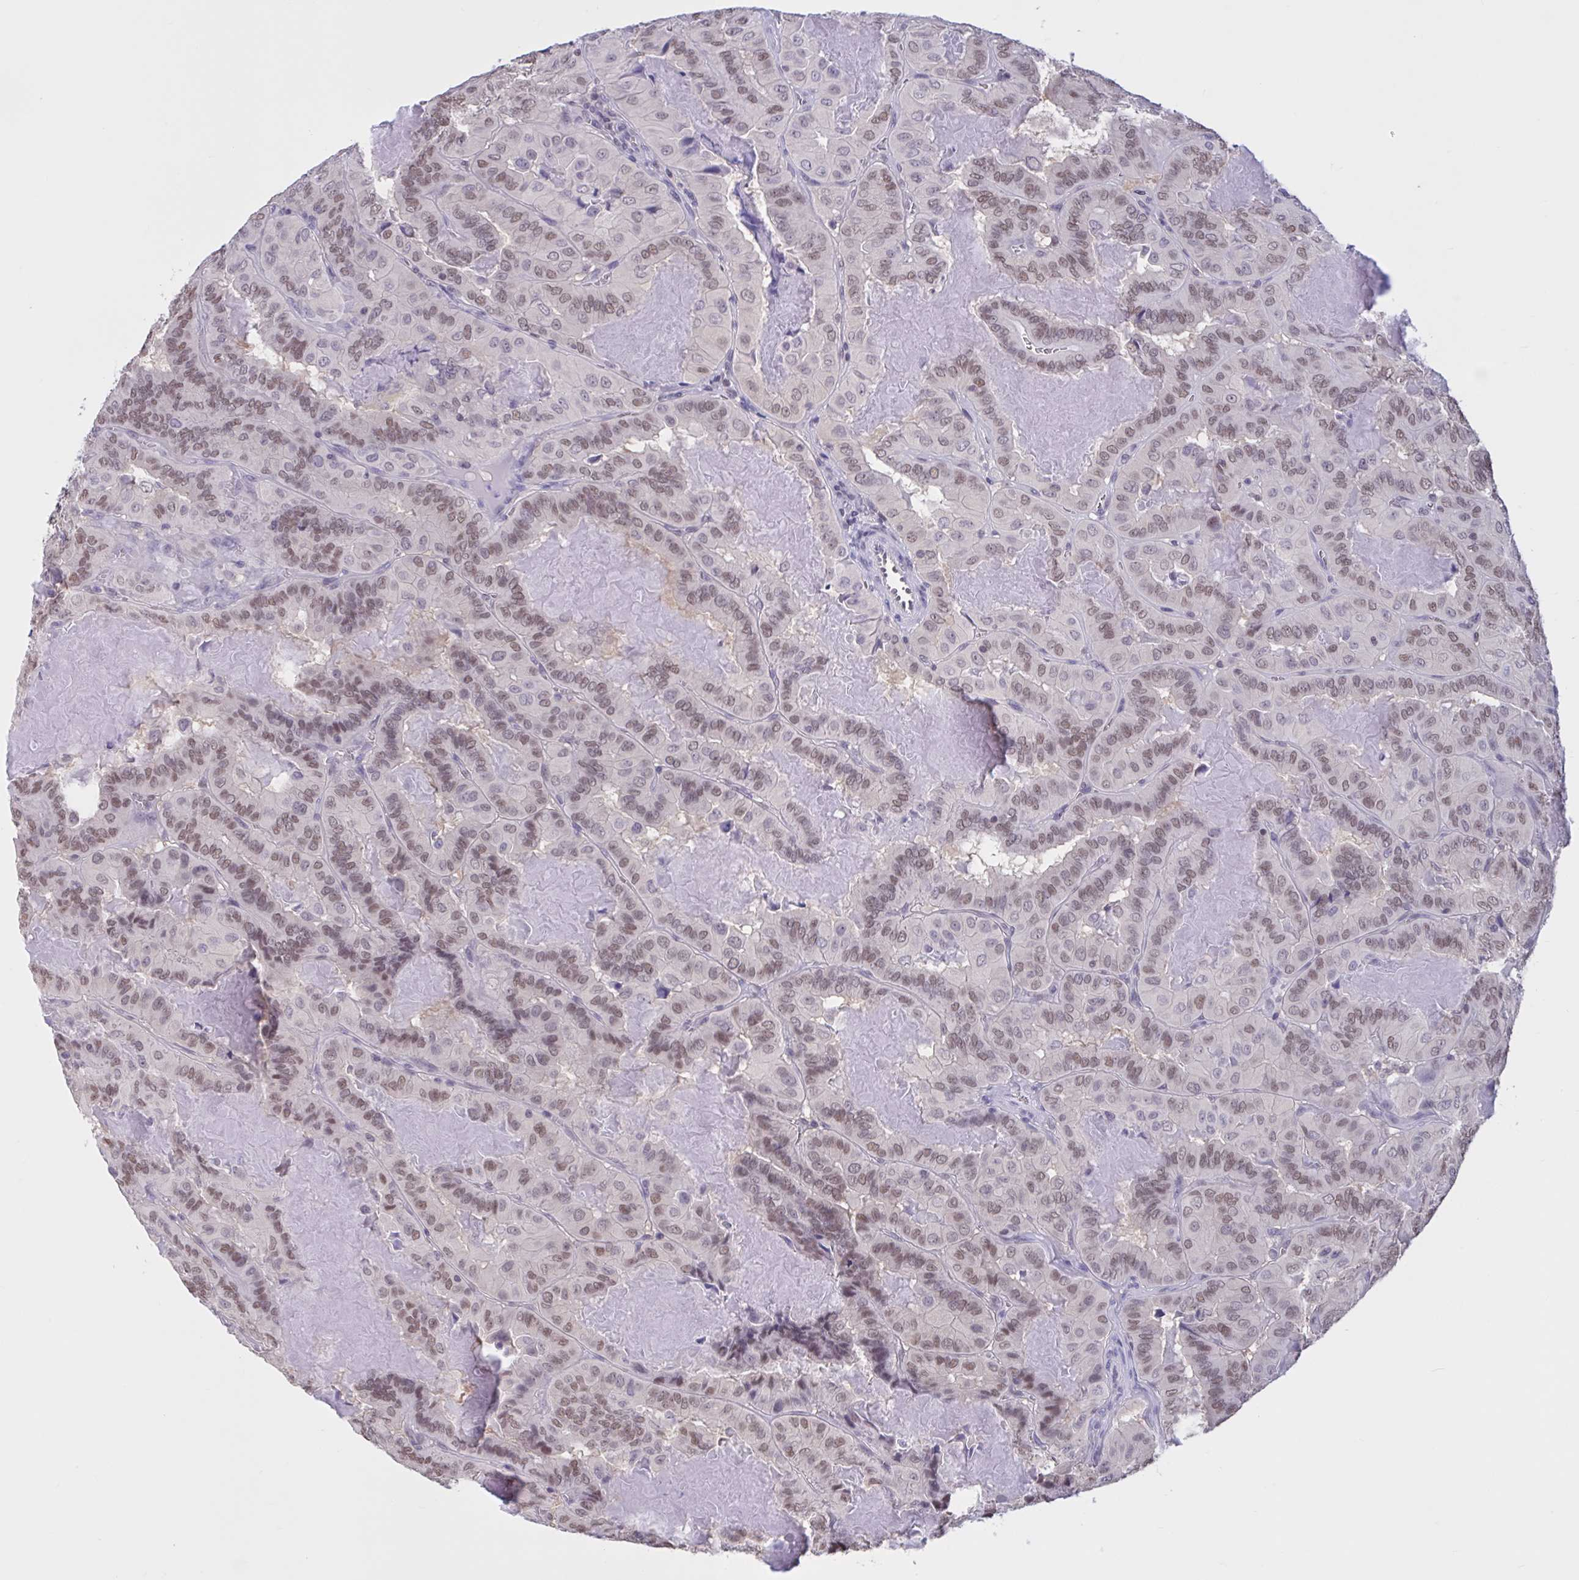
{"staining": {"intensity": "moderate", "quantity": ">75%", "location": "nuclear"}, "tissue": "thyroid cancer", "cell_type": "Tumor cells", "image_type": "cancer", "snomed": [{"axis": "morphology", "description": "Papillary adenocarcinoma, NOS"}, {"axis": "topography", "description": "Thyroid gland"}], "caption": "The image displays a brown stain indicating the presence of a protein in the nuclear of tumor cells in thyroid papillary adenocarcinoma. The protein is stained brown, and the nuclei are stained in blue (DAB (3,3'-diaminobenzidine) IHC with brightfield microscopy, high magnification).", "gene": "RBL1", "patient": {"sex": "female", "age": 46}}